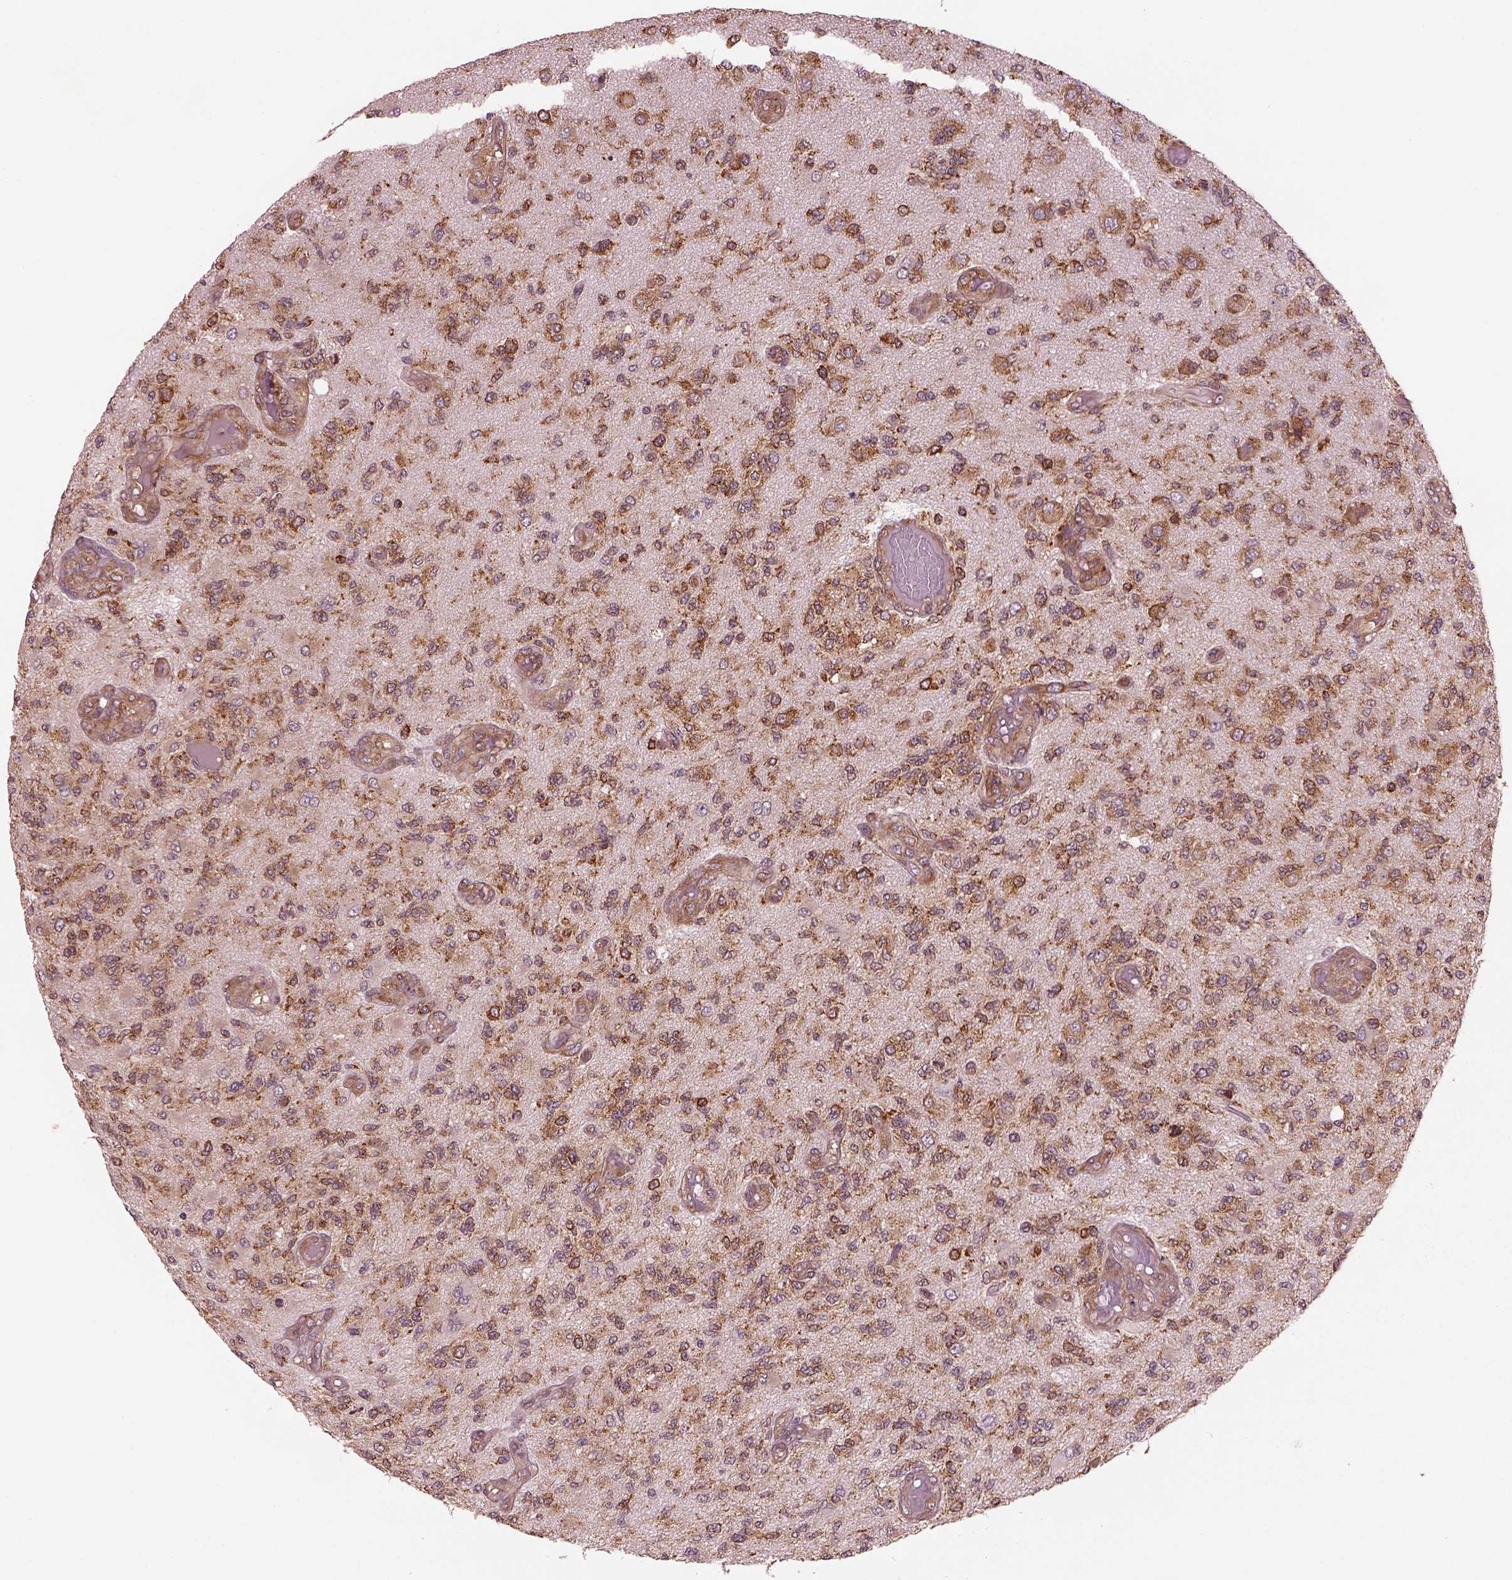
{"staining": {"intensity": "moderate", "quantity": "25%-75%", "location": "cytoplasmic/membranous"}, "tissue": "glioma", "cell_type": "Tumor cells", "image_type": "cancer", "snomed": [{"axis": "morphology", "description": "Glioma, malignant, High grade"}, {"axis": "topography", "description": "Brain"}], "caption": "This is a histology image of immunohistochemistry (IHC) staining of malignant glioma (high-grade), which shows moderate expression in the cytoplasmic/membranous of tumor cells.", "gene": "LSM14A", "patient": {"sex": "female", "age": 63}}